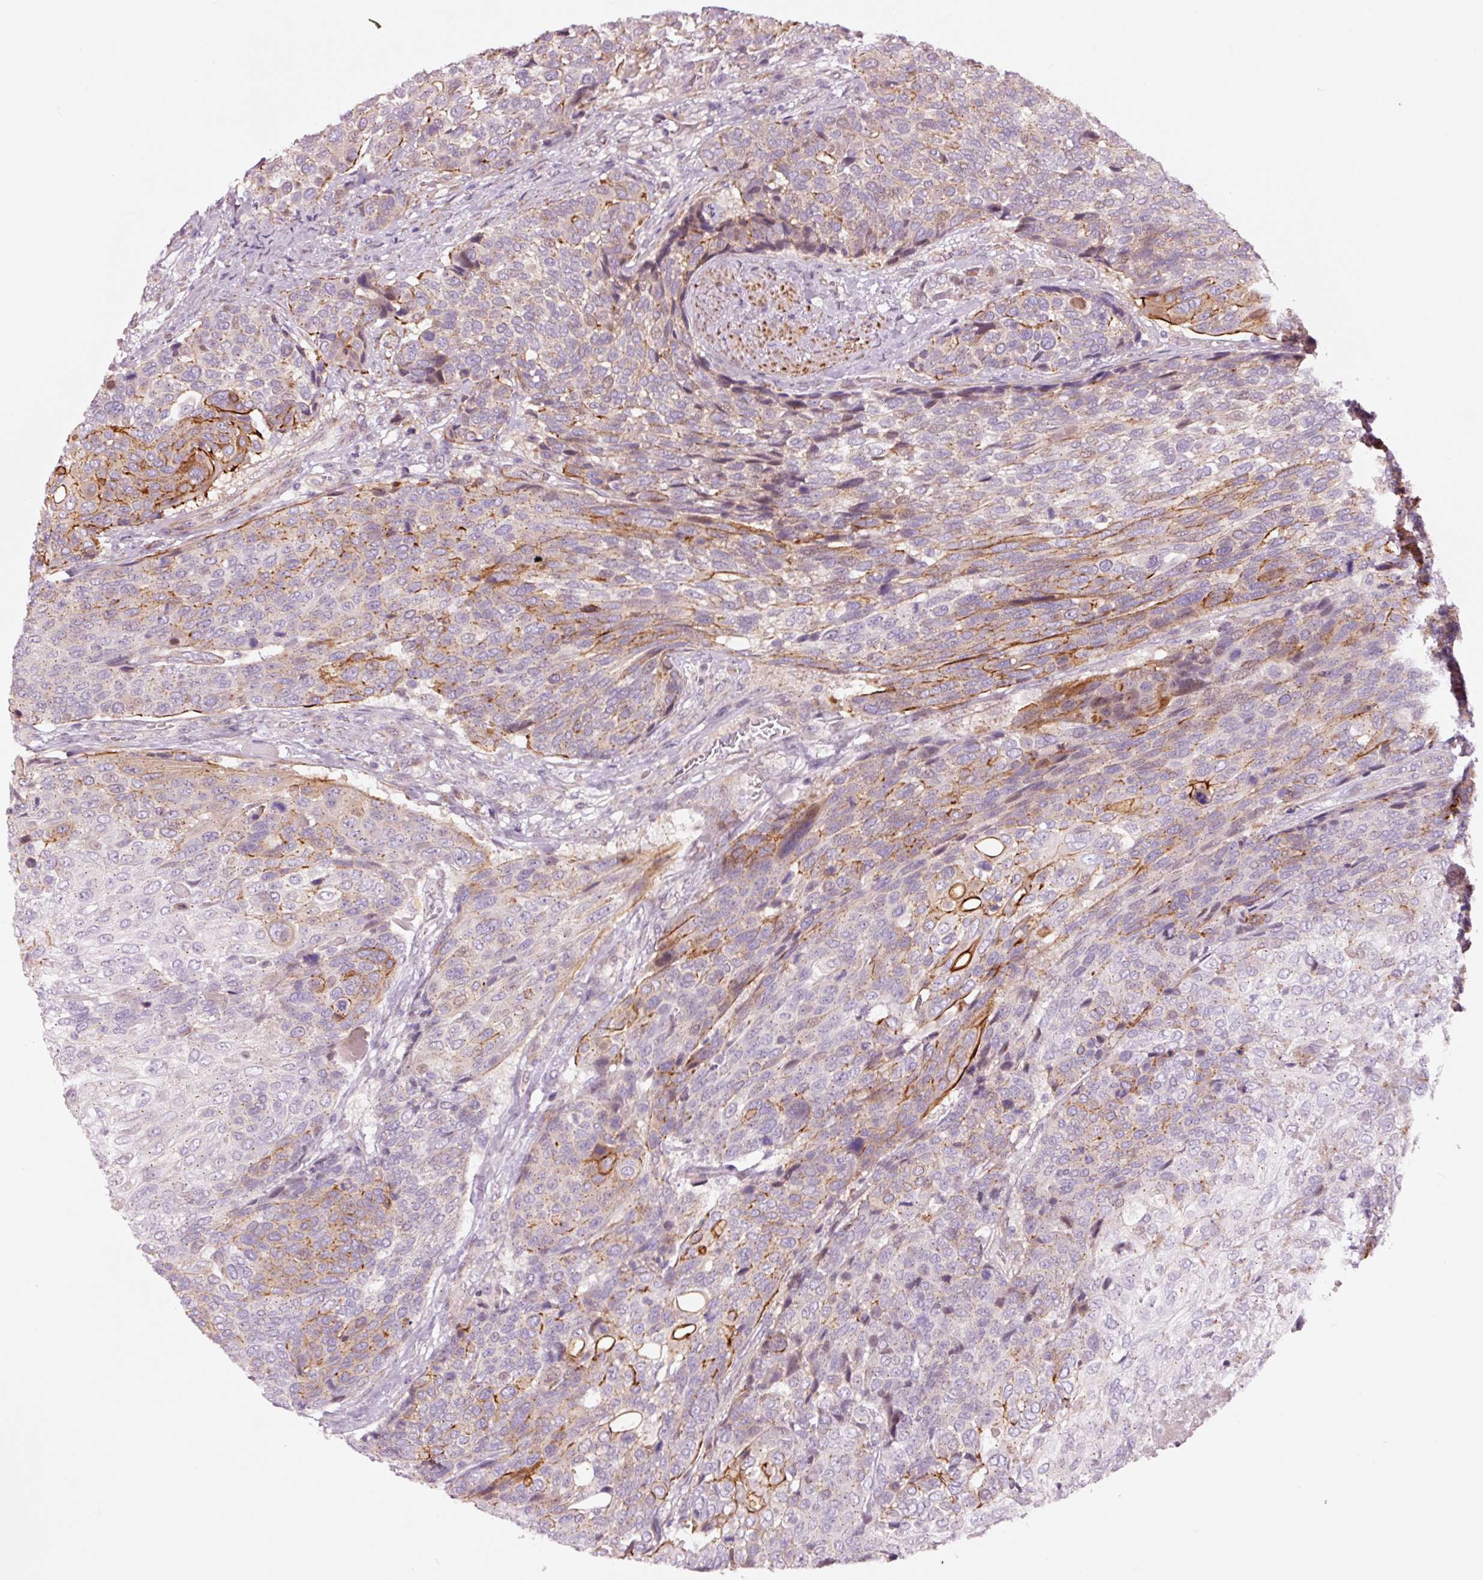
{"staining": {"intensity": "strong", "quantity": "25%-75%", "location": "cytoplasmic/membranous"}, "tissue": "urothelial cancer", "cell_type": "Tumor cells", "image_type": "cancer", "snomed": [{"axis": "morphology", "description": "Urothelial carcinoma, High grade"}, {"axis": "topography", "description": "Urinary bladder"}], "caption": "Protein expression analysis of human urothelial cancer reveals strong cytoplasmic/membranous expression in about 25%-75% of tumor cells.", "gene": "DAPP1", "patient": {"sex": "female", "age": 70}}